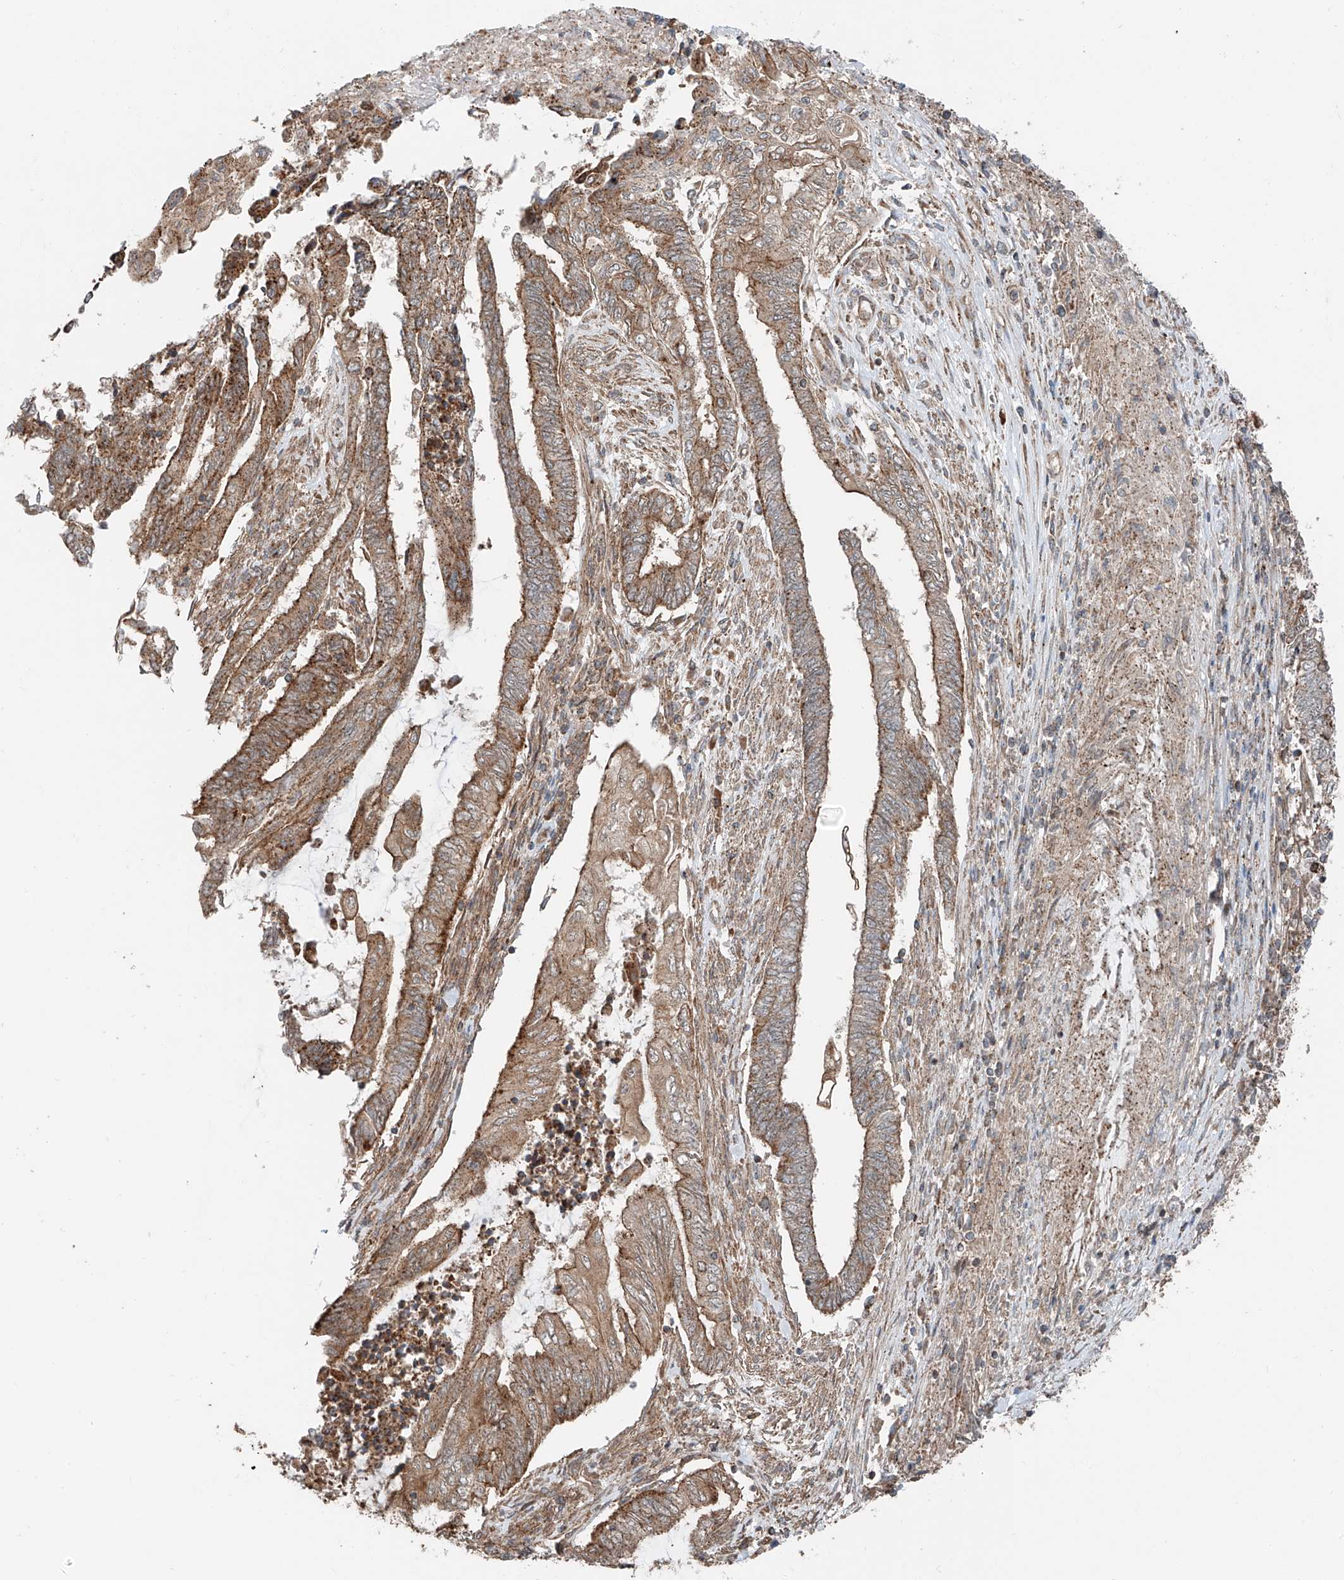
{"staining": {"intensity": "moderate", "quantity": ">75%", "location": "cytoplasmic/membranous"}, "tissue": "endometrial cancer", "cell_type": "Tumor cells", "image_type": "cancer", "snomed": [{"axis": "morphology", "description": "Adenocarcinoma, NOS"}, {"axis": "topography", "description": "Uterus"}, {"axis": "topography", "description": "Endometrium"}], "caption": "Approximately >75% of tumor cells in endometrial adenocarcinoma demonstrate moderate cytoplasmic/membranous protein staining as visualized by brown immunohistochemical staining.", "gene": "CEP162", "patient": {"sex": "female", "age": 70}}